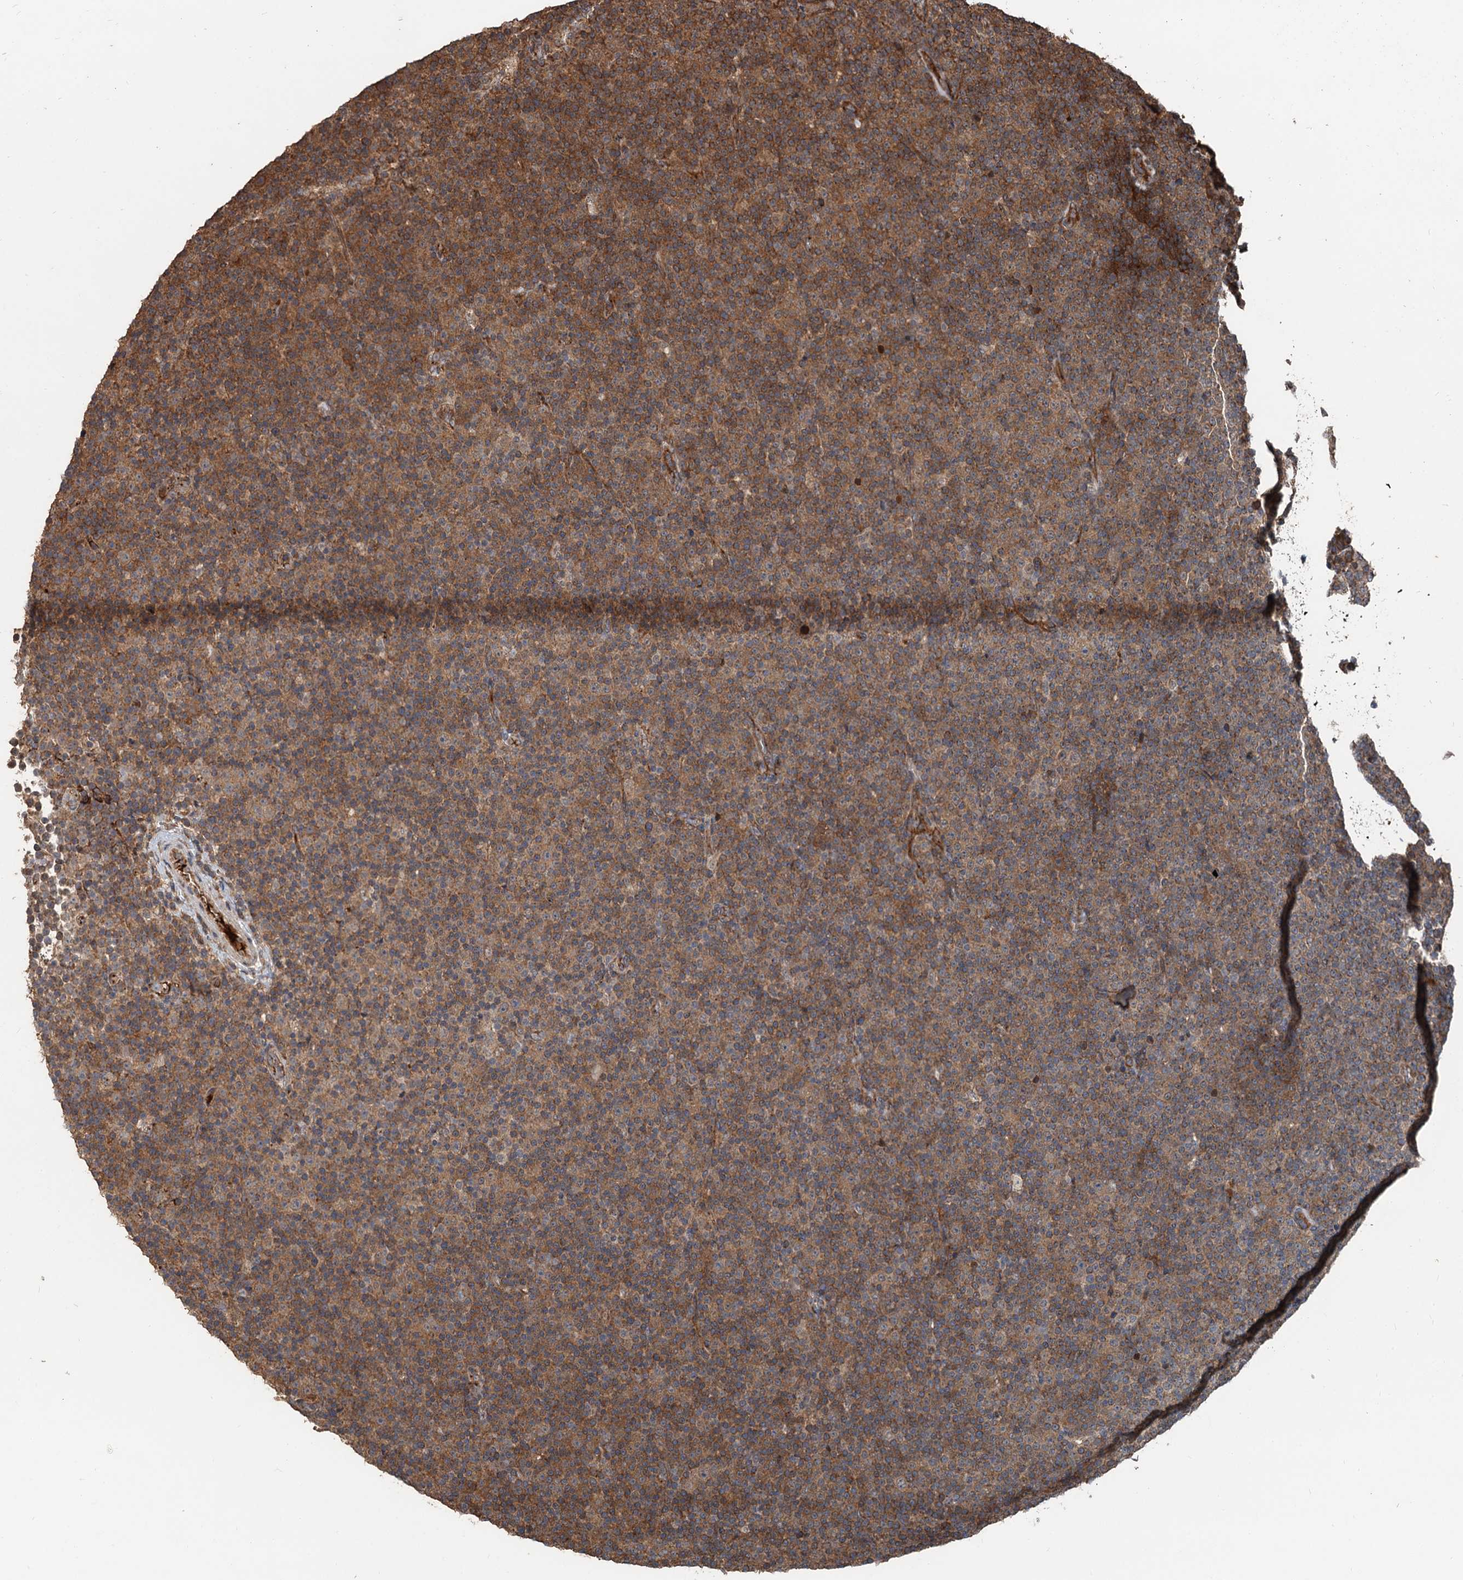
{"staining": {"intensity": "moderate", "quantity": ">75%", "location": "cytoplasmic/membranous"}, "tissue": "lymphoma", "cell_type": "Tumor cells", "image_type": "cancer", "snomed": [{"axis": "morphology", "description": "Malignant lymphoma, non-Hodgkin's type, Low grade"}, {"axis": "topography", "description": "Lymph node"}], "caption": "Brown immunohistochemical staining in low-grade malignant lymphoma, non-Hodgkin's type shows moderate cytoplasmic/membranous expression in approximately >75% of tumor cells. The protein of interest is stained brown, and the nuclei are stained in blue (DAB (3,3'-diaminobenzidine) IHC with brightfield microscopy, high magnification).", "gene": "DEXI", "patient": {"sex": "female", "age": 67}}